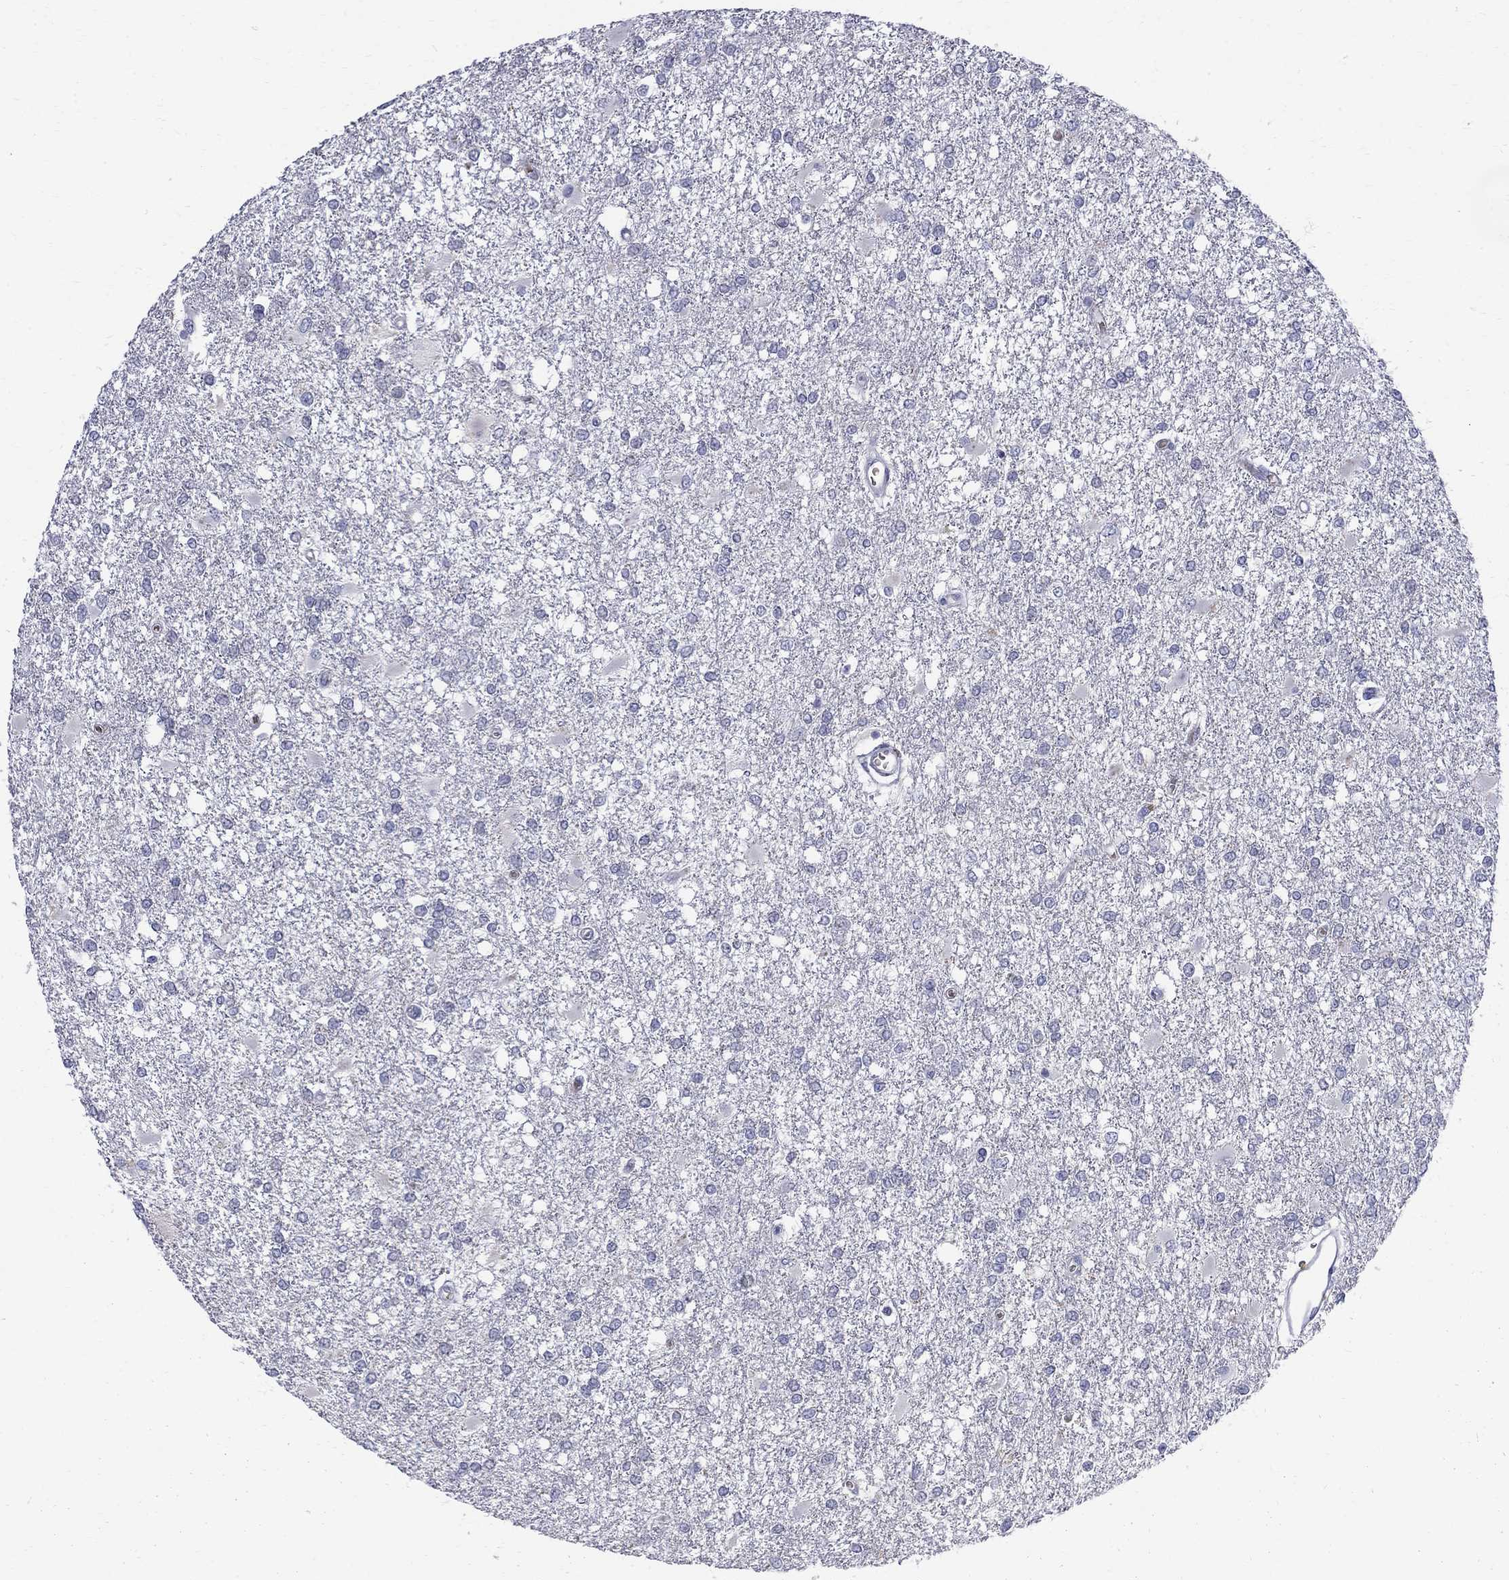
{"staining": {"intensity": "negative", "quantity": "none", "location": "none"}, "tissue": "glioma", "cell_type": "Tumor cells", "image_type": "cancer", "snomed": [{"axis": "morphology", "description": "Glioma, malignant, High grade"}, {"axis": "topography", "description": "Cerebral cortex"}], "caption": "DAB immunohistochemical staining of human glioma exhibits no significant staining in tumor cells.", "gene": "AGER", "patient": {"sex": "male", "age": 79}}